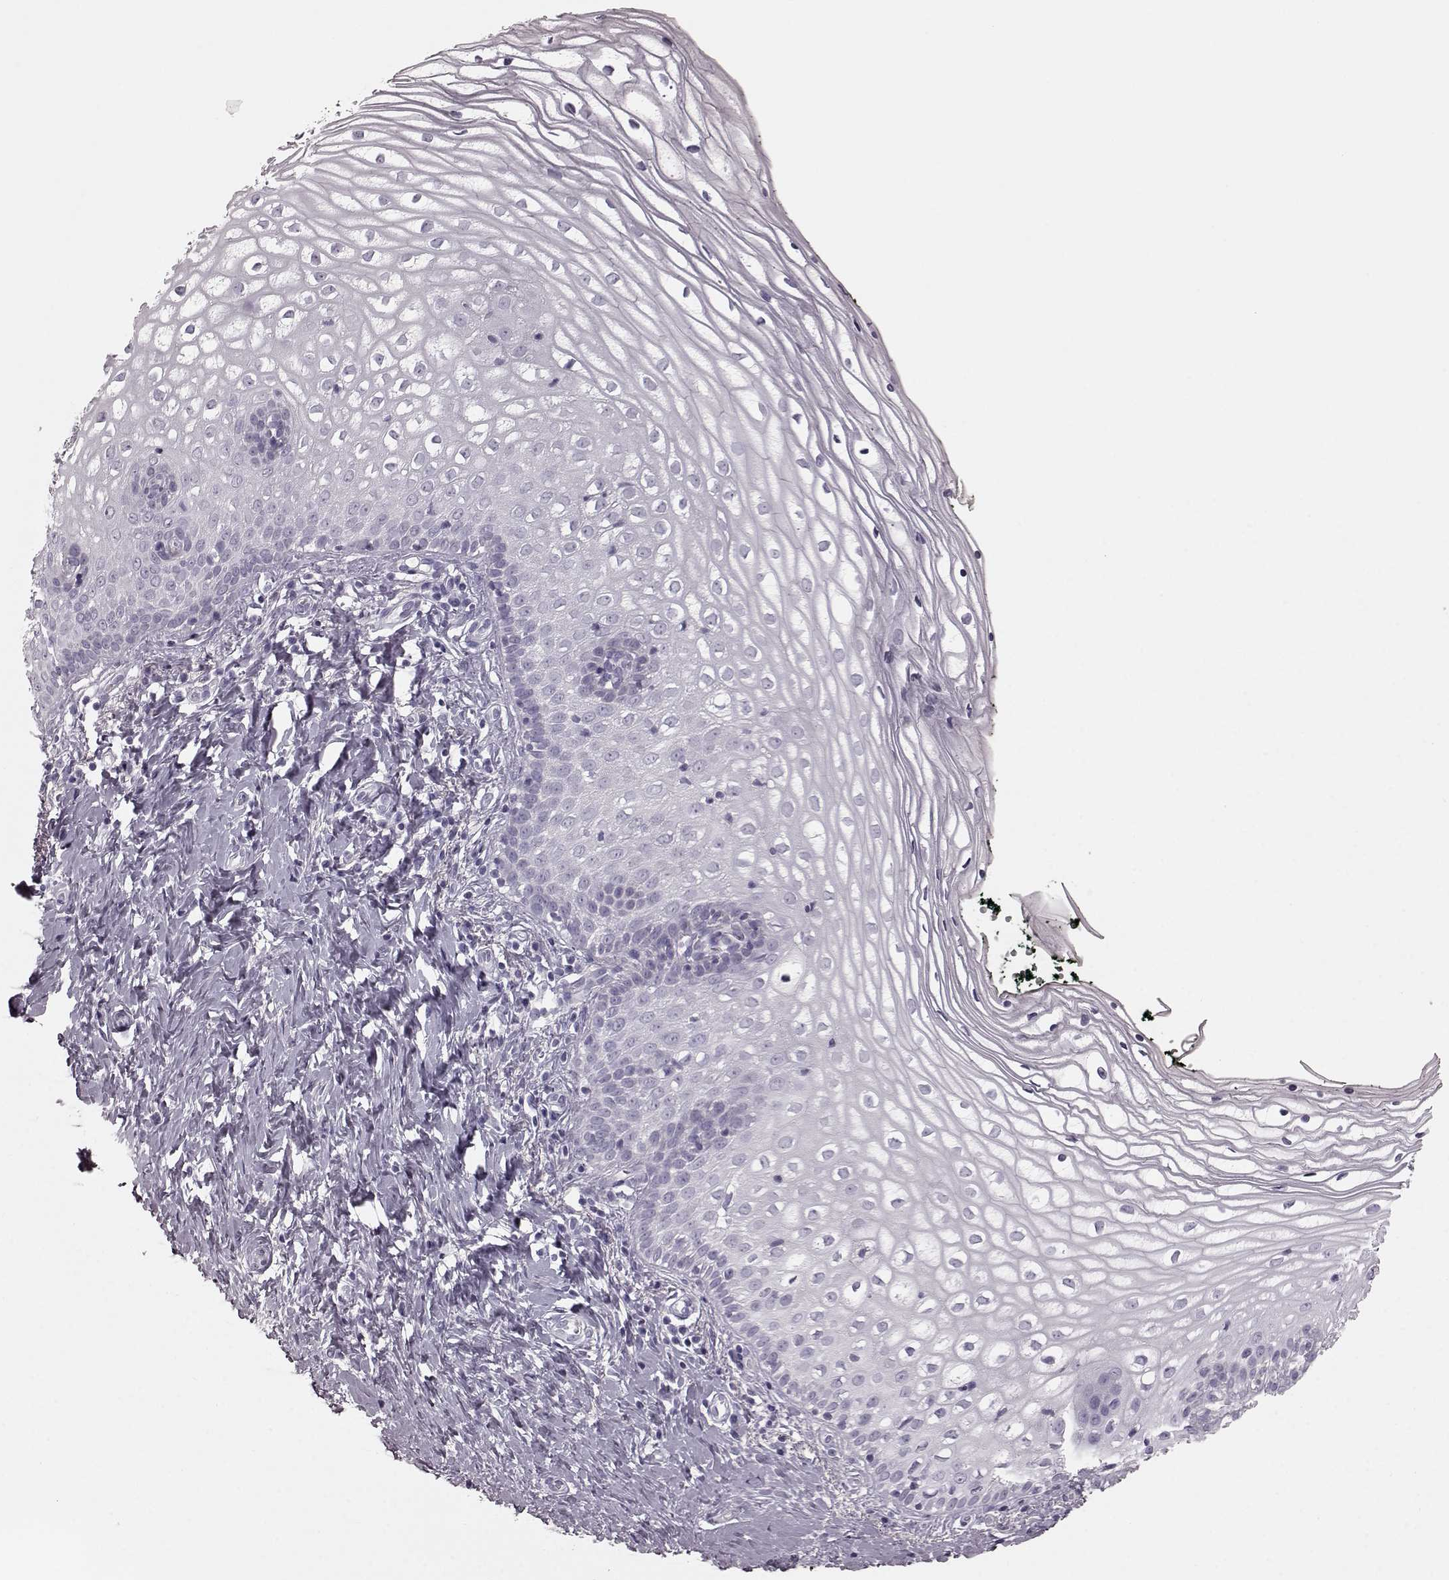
{"staining": {"intensity": "negative", "quantity": "none", "location": "none"}, "tissue": "vagina", "cell_type": "Squamous epithelial cells", "image_type": "normal", "snomed": [{"axis": "morphology", "description": "Normal tissue, NOS"}, {"axis": "topography", "description": "Vagina"}], "caption": "Immunohistochemistry photomicrograph of normal vagina: human vagina stained with DAB displays no significant protein positivity in squamous epithelial cells. (DAB (3,3'-diaminobenzidine) immunohistochemistry, high magnification).", "gene": "CRYBA2", "patient": {"sex": "female", "age": 47}}